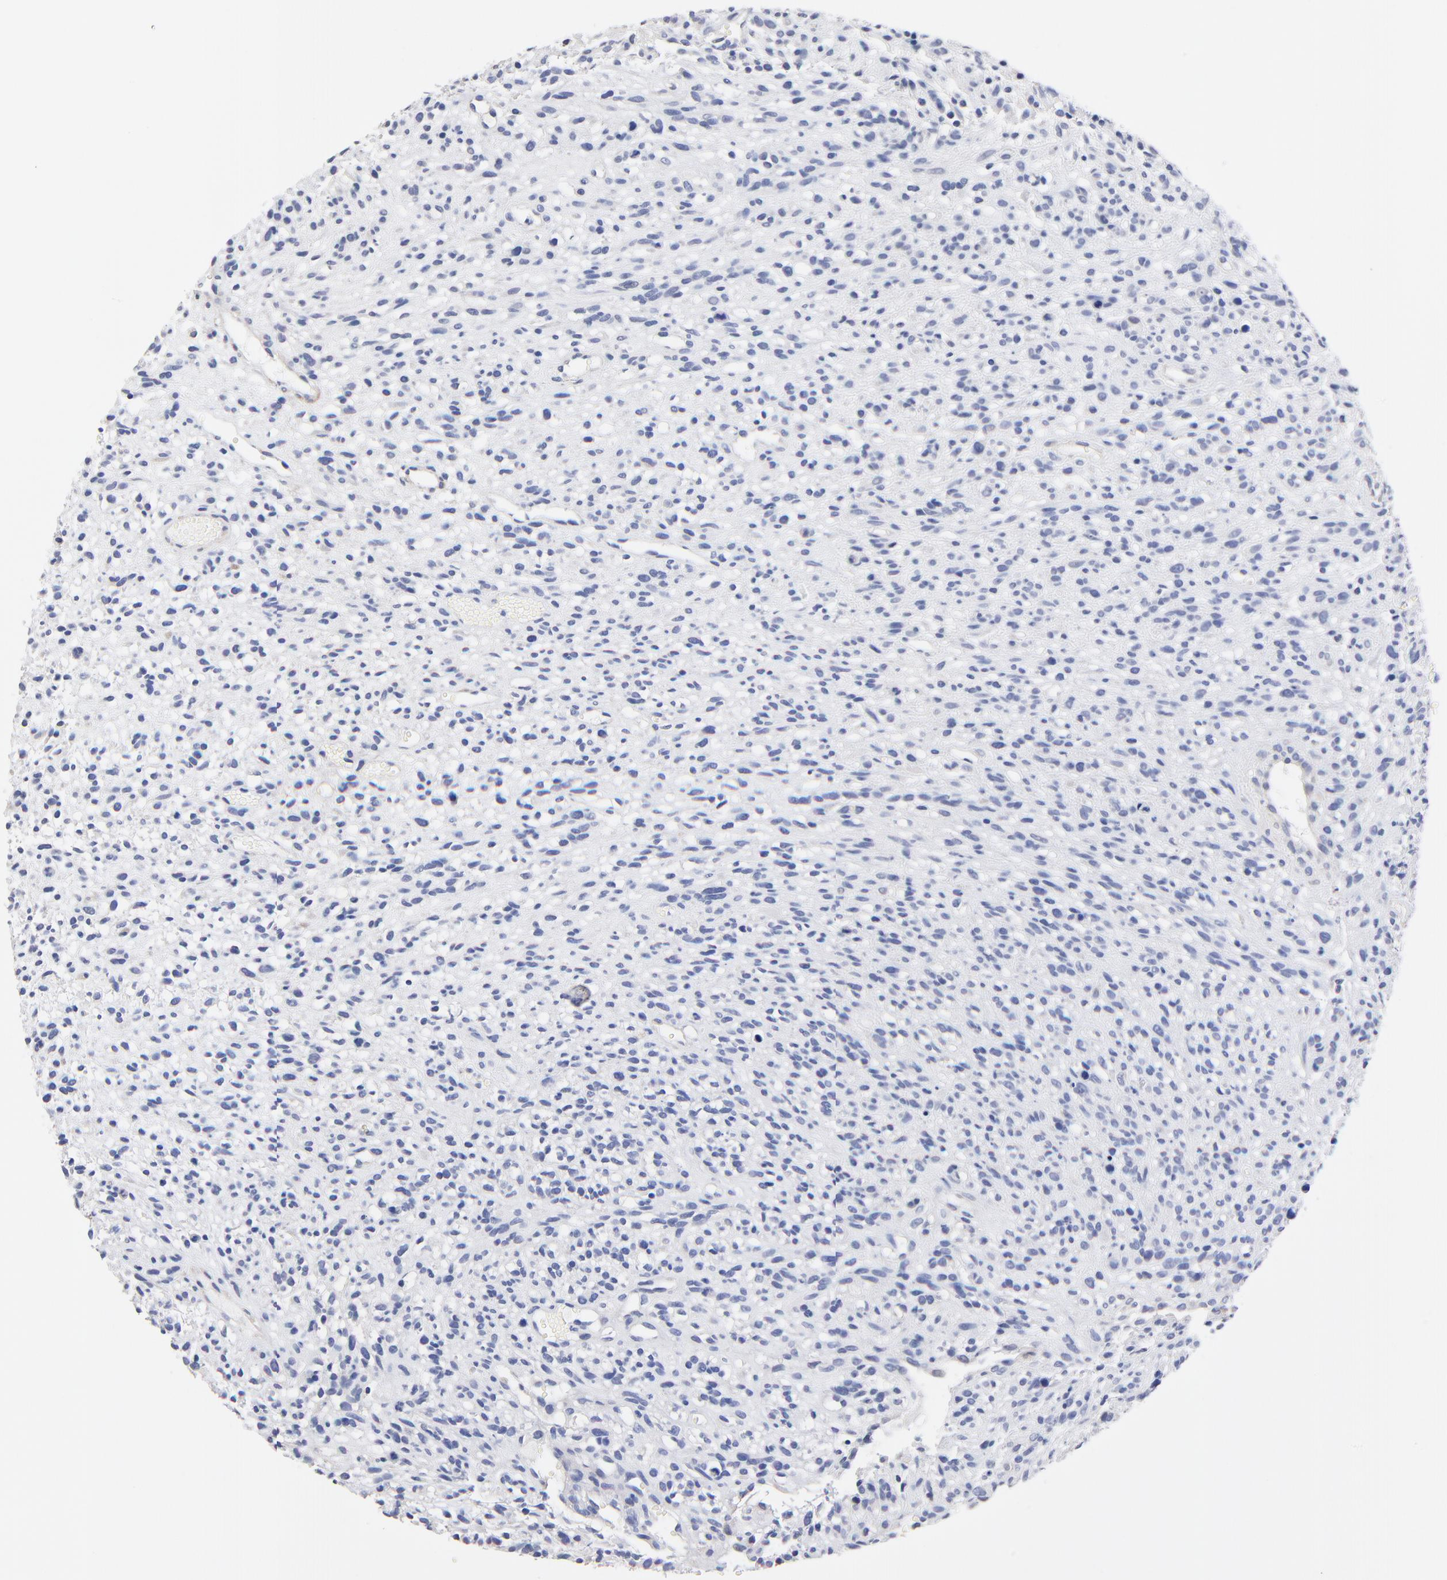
{"staining": {"intensity": "negative", "quantity": "none", "location": "none"}, "tissue": "glioma", "cell_type": "Tumor cells", "image_type": "cancer", "snomed": [{"axis": "morphology", "description": "Glioma, malignant, High grade"}, {"axis": "topography", "description": "Brain"}], "caption": "Immunohistochemical staining of human high-grade glioma (malignant) shows no significant expression in tumor cells.", "gene": "TWNK", "patient": {"sex": "male", "age": 66}}